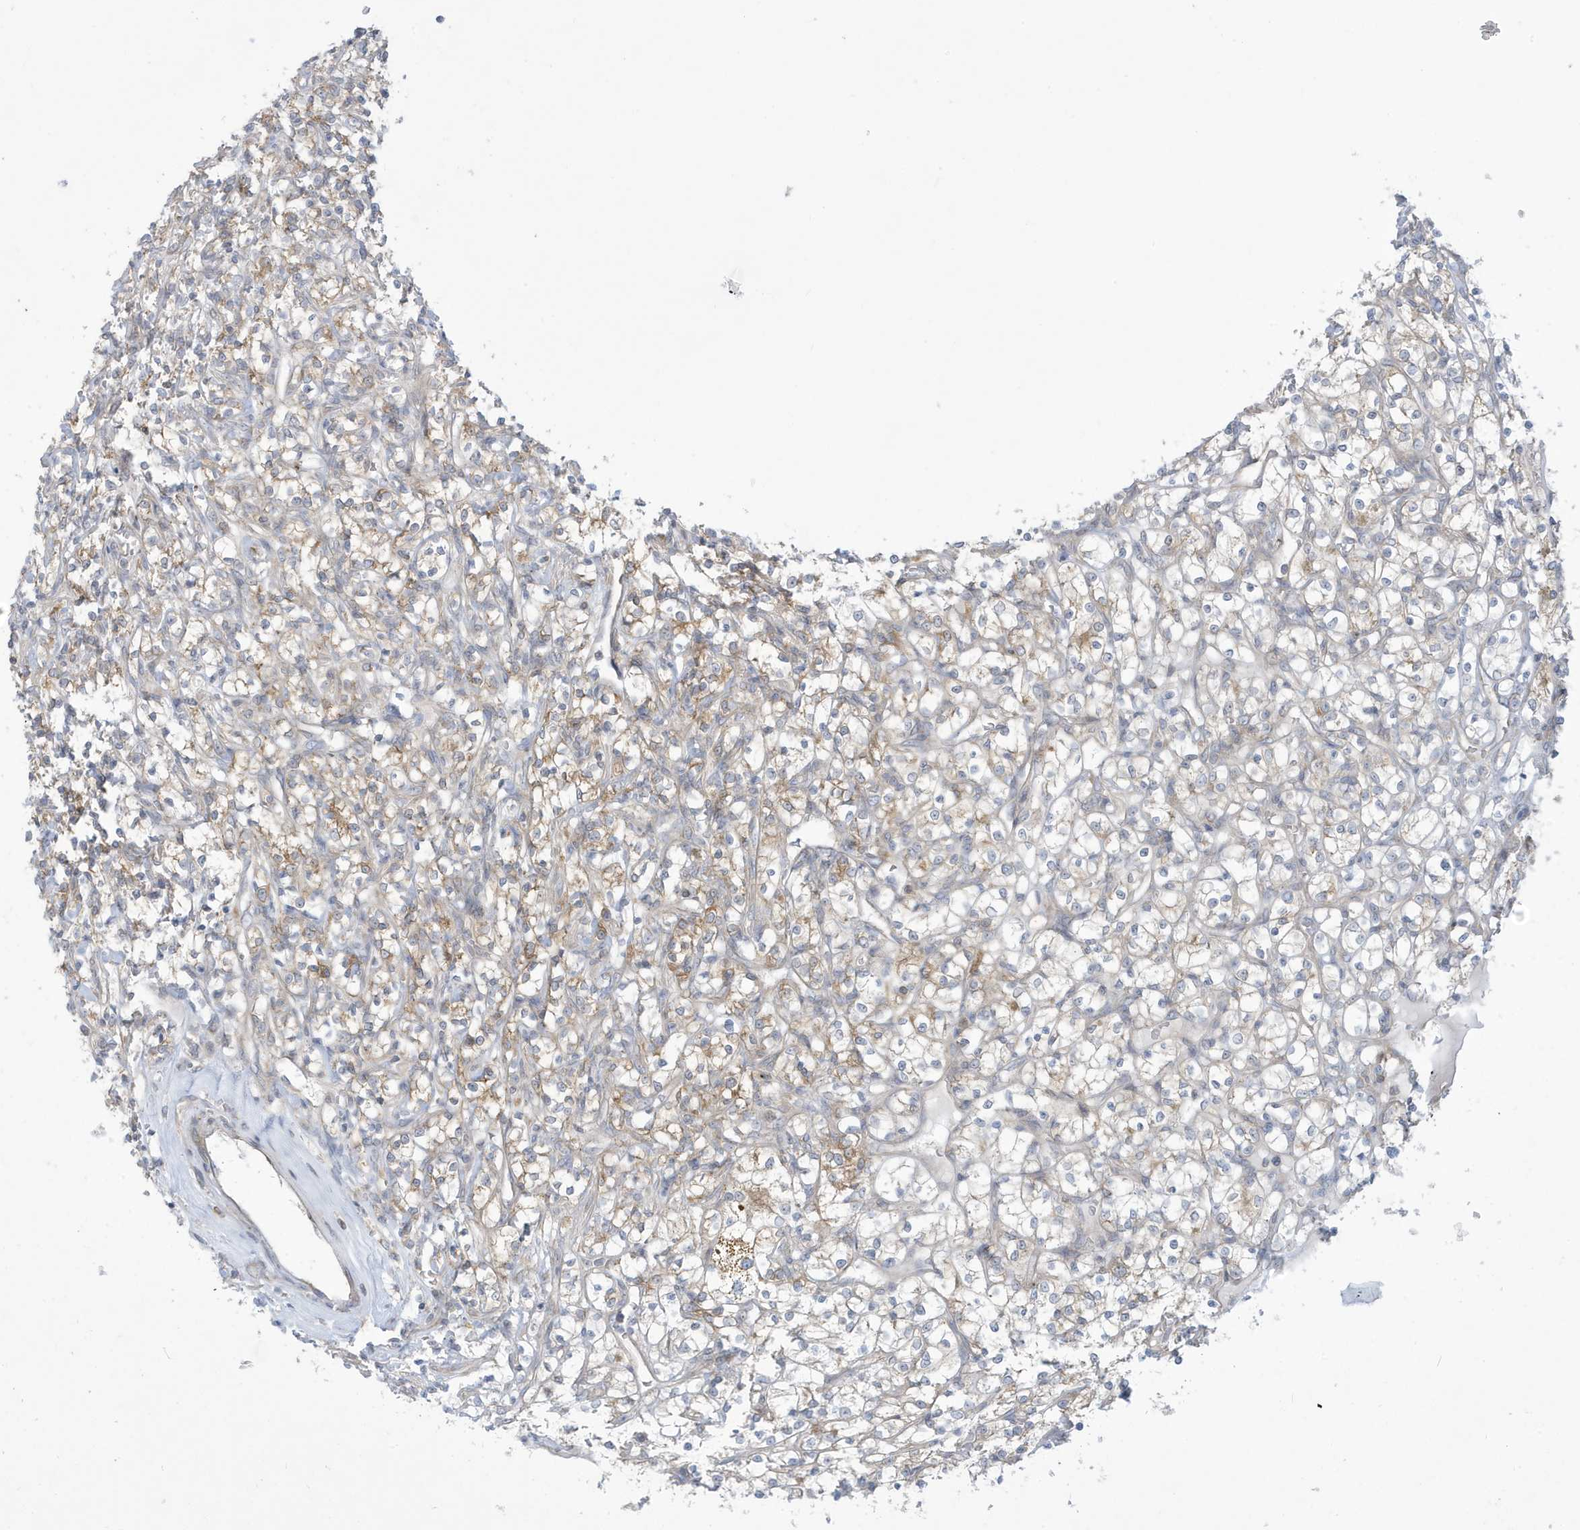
{"staining": {"intensity": "weak", "quantity": "<25%", "location": "cytoplasmic/membranous"}, "tissue": "renal cancer", "cell_type": "Tumor cells", "image_type": "cancer", "snomed": [{"axis": "morphology", "description": "Adenocarcinoma, NOS"}, {"axis": "topography", "description": "Kidney"}], "caption": "High power microscopy photomicrograph of an IHC photomicrograph of renal cancer (adenocarcinoma), revealing no significant expression in tumor cells.", "gene": "SLAMF9", "patient": {"sex": "female", "age": 69}}